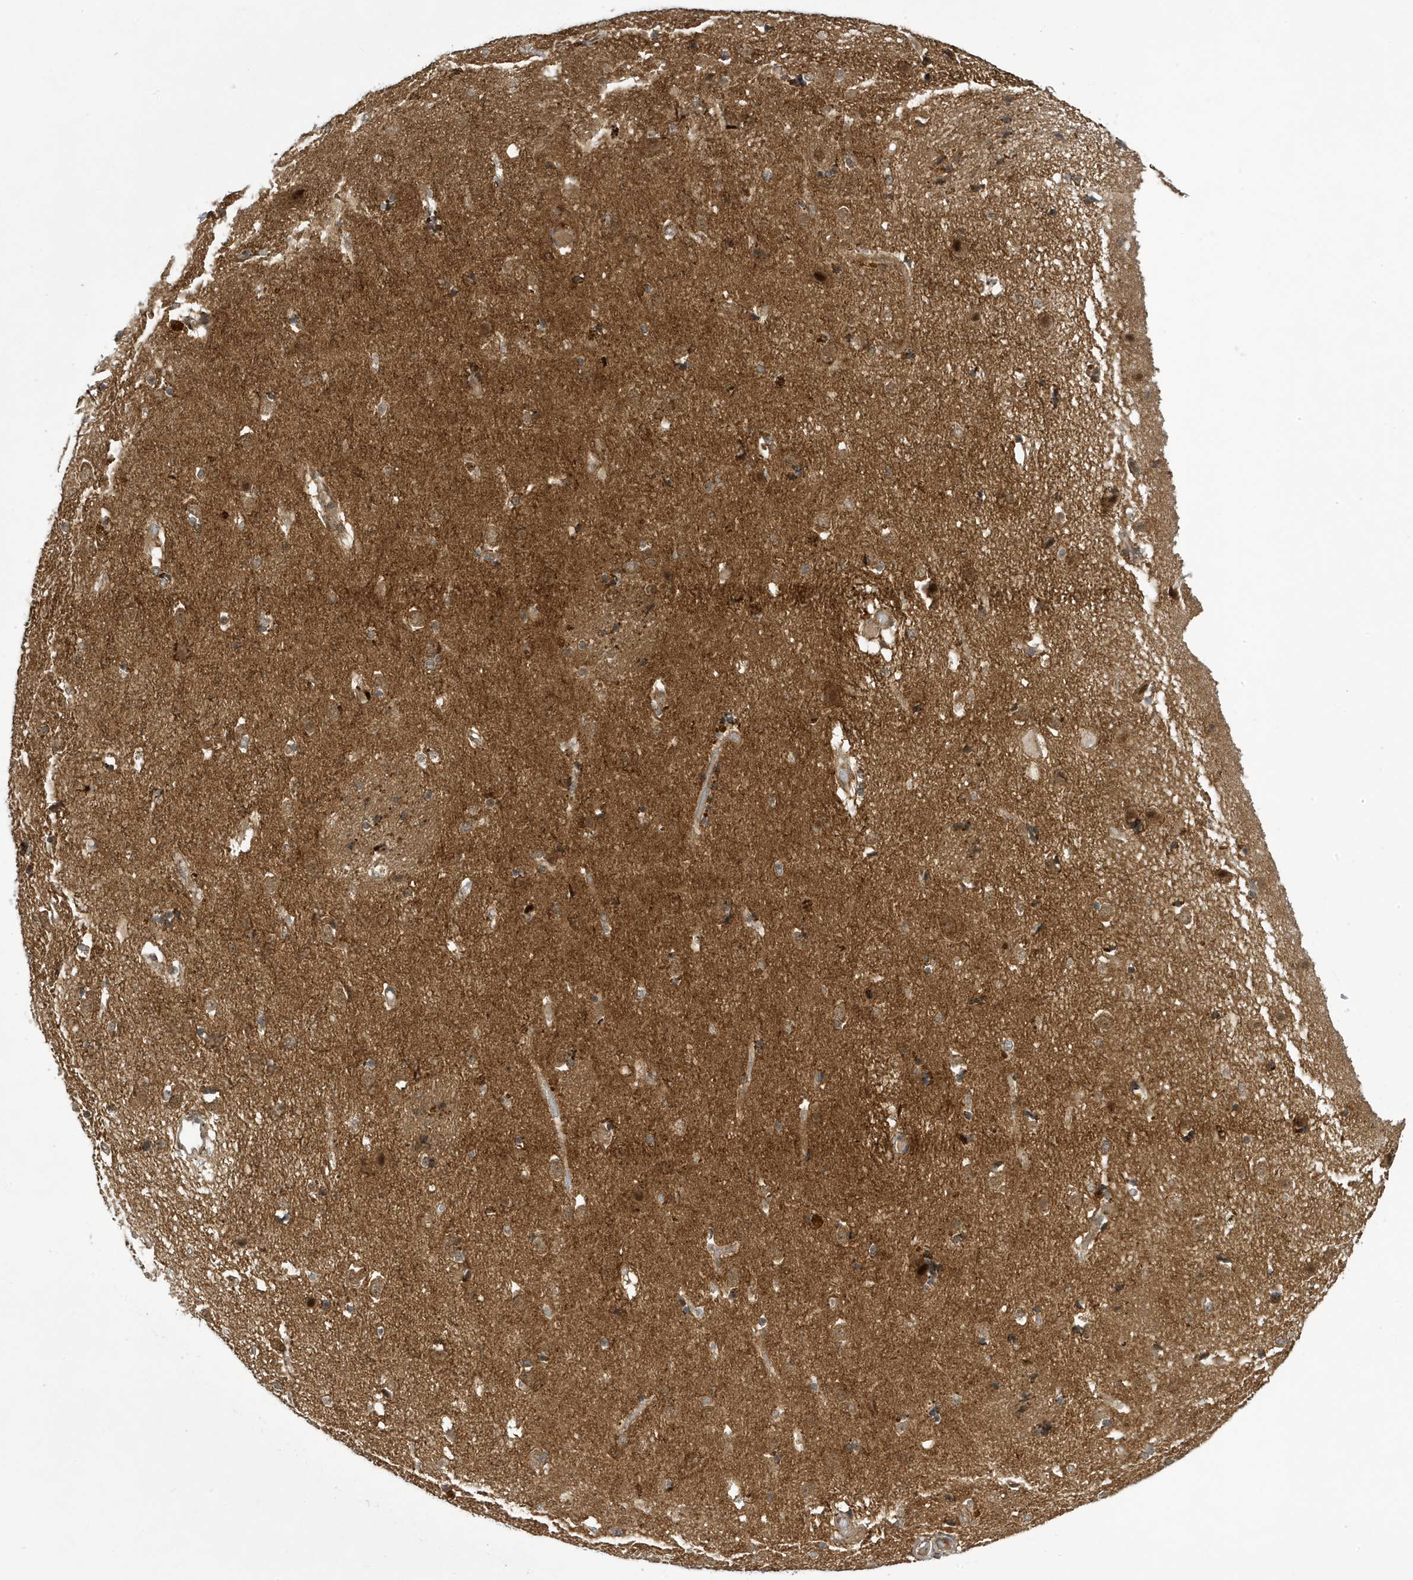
{"staining": {"intensity": "moderate", "quantity": "25%-75%", "location": "cytoplasmic/membranous"}, "tissue": "caudate", "cell_type": "Glial cells", "image_type": "normal", "snomed": [{"axis": "morphology", "description": "Normal tissue, NOS"}, {"axis": "topography", "description": "Lateral ventricle wall"}], "caption": "Immunohistochemistry photomicrograph of benign caudate: human caudate stained using immunohistochemistry displays medium levels of moderate protein expression localized specifically in the cytoplasmic/membranous of glial cells, appearing as a cytoplasmic/membranous brown color.", "gene": "NCOA7", "patient": {"sex": "male", "age": 70}}